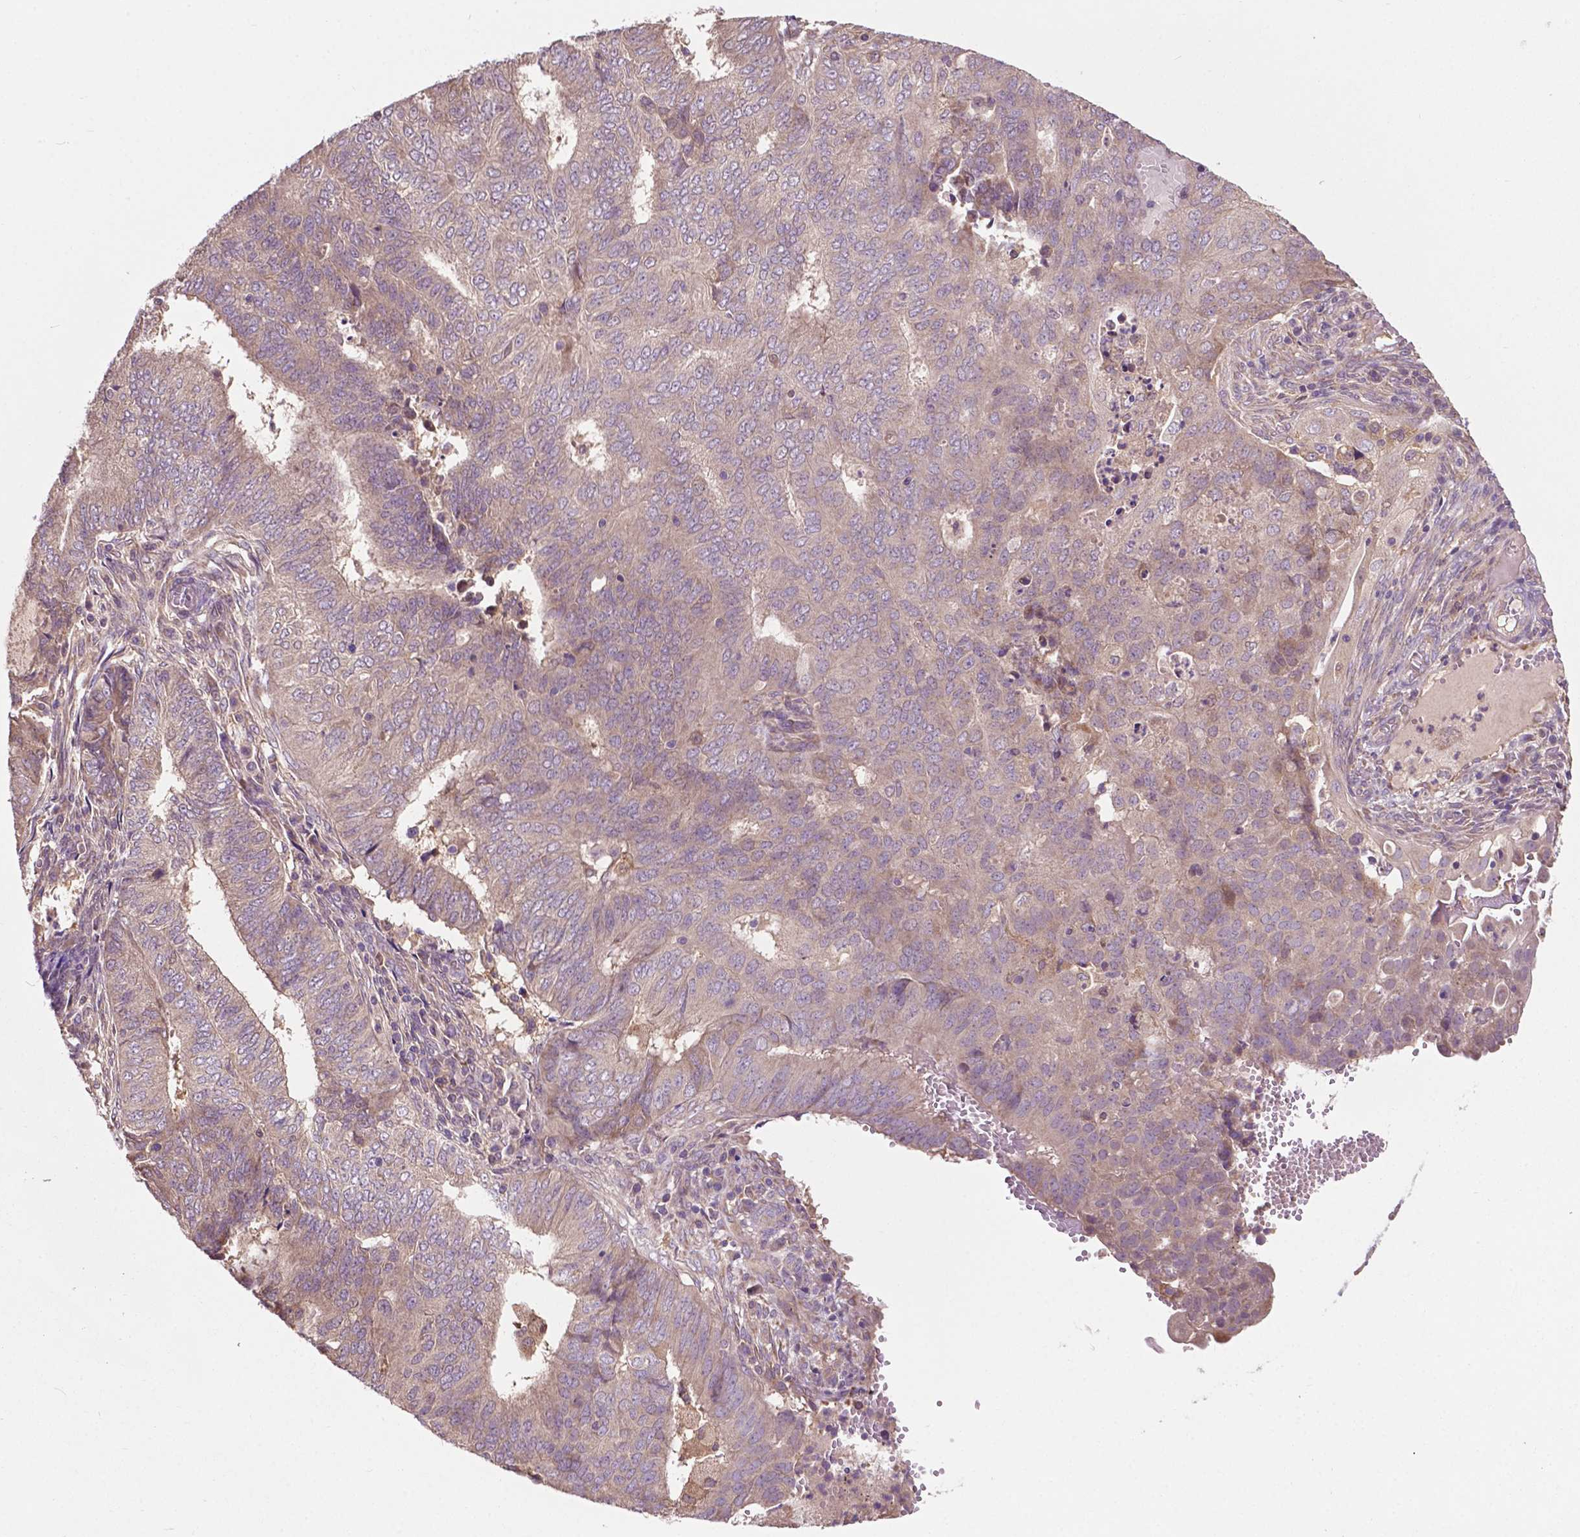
{"staining": {"intensity": "weak", "quantity": "25%-75%", "location": "cytoplasmic/membranous"}, "tissue": "endometrial cancer", "cell_type": "Tumor cells", "image_type": "cancer", "snomed": [{"axis": "morphology", "description": "Adenocarcinoma, NOS"}, {"axis": "topography", "description": "Endometrium"}], "caption": "This micrograph exhibits IHC staining of human endometrial cancer (adenocarcinoma), with low weak cytoplasmic/membranous positivity in approximately 25%-75% of tumor cells.", "gene": "GJA9", "patient": {"sex": "female", "age": 62}}